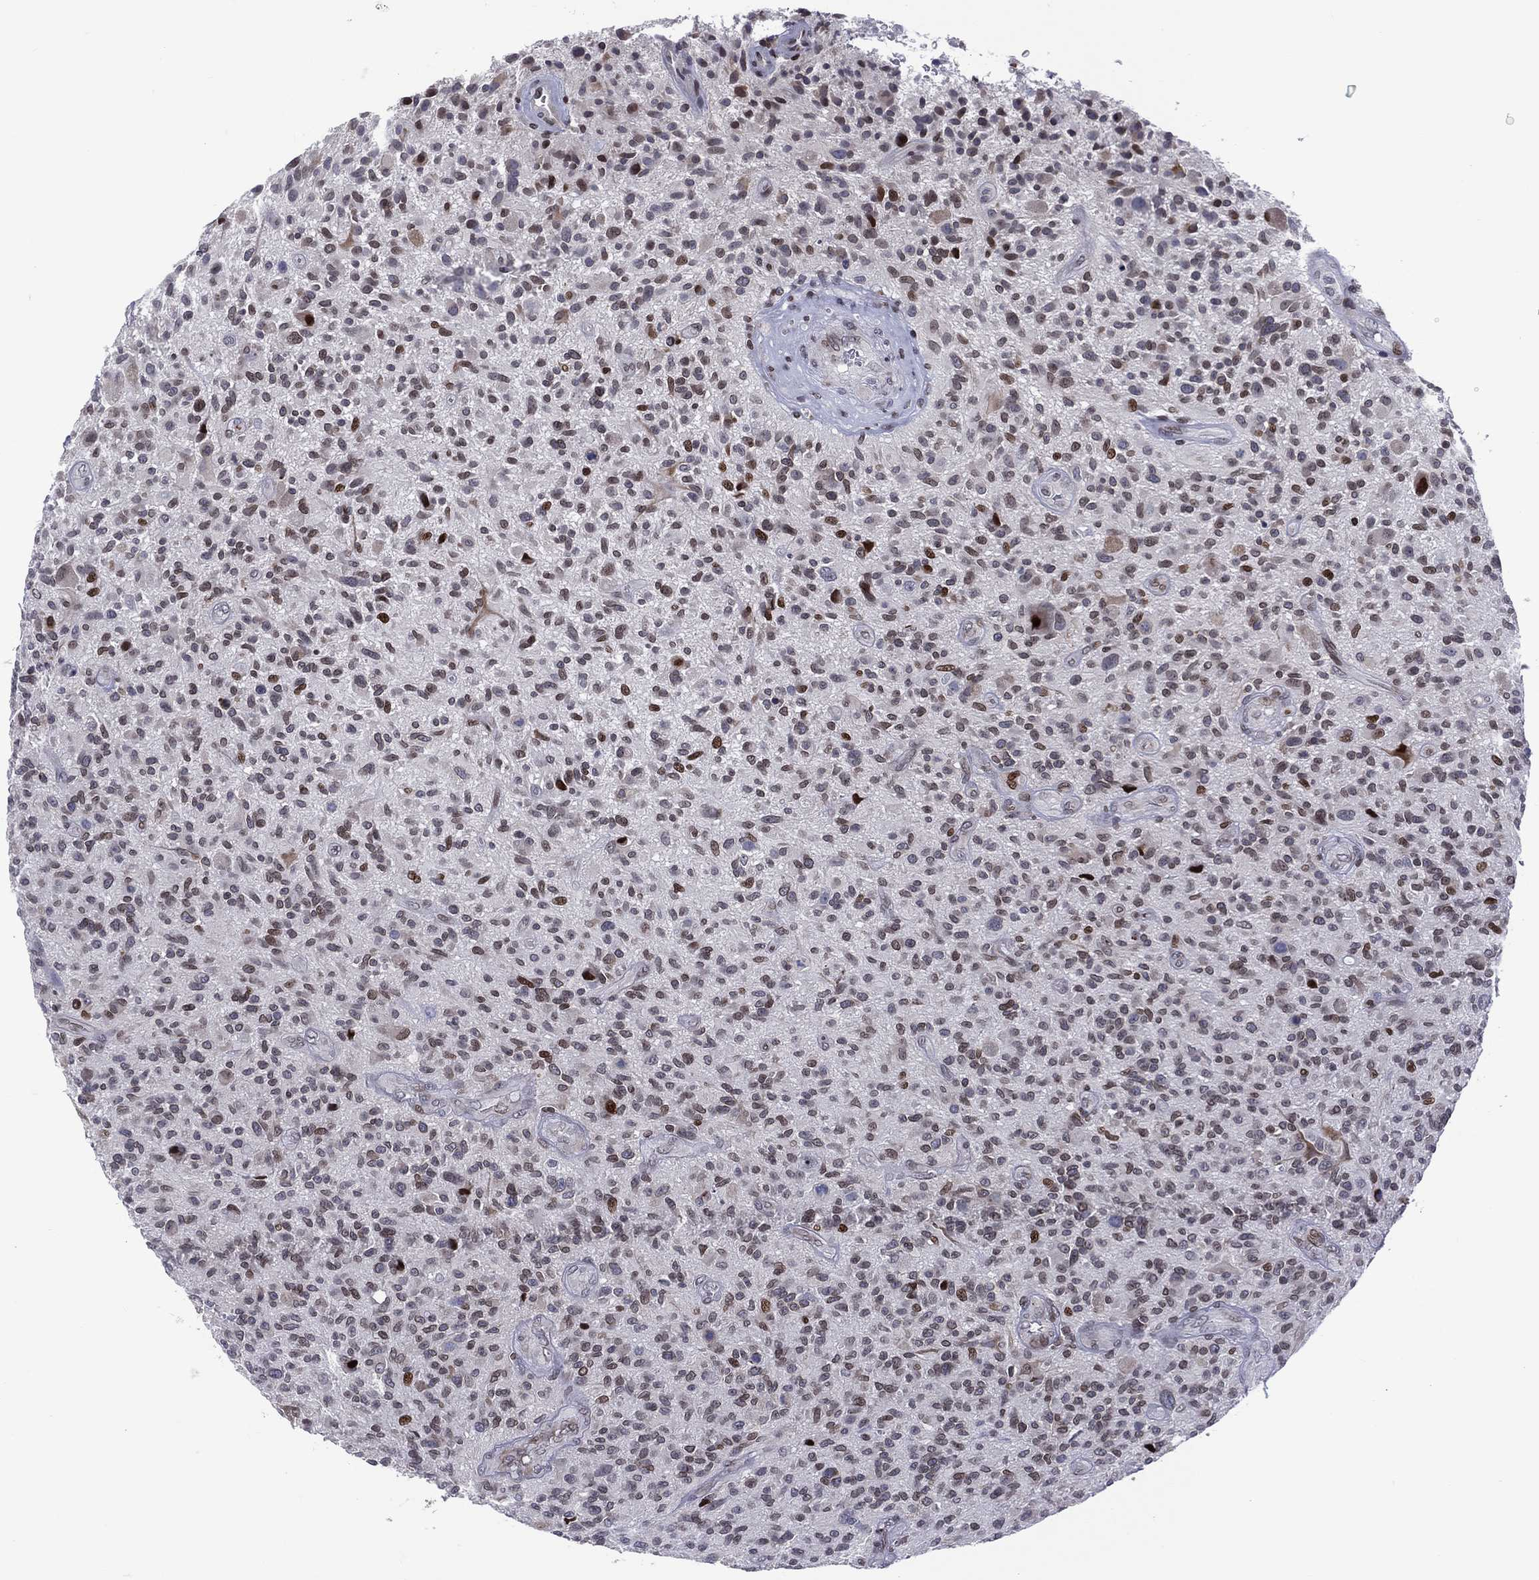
{"staining": {"intensity": "strong", "quantity": "<25%", "location": "nuclear"}, "tissue": "glioma", "cell_type": "Tumor cells", "image_type": "cancer", "snomed": [{"axis": "morphology", "description": "Glioma, malignant, High grade"}, {"axis": "topography", "description": "Brain"}], "caption": "Brown immunohistochemical staining in human glioma shows strong nuclear staining in approximately <25% of tumor cells.", "gene": "DBF4B", "patient": {"sex": "male", "age": 47}}